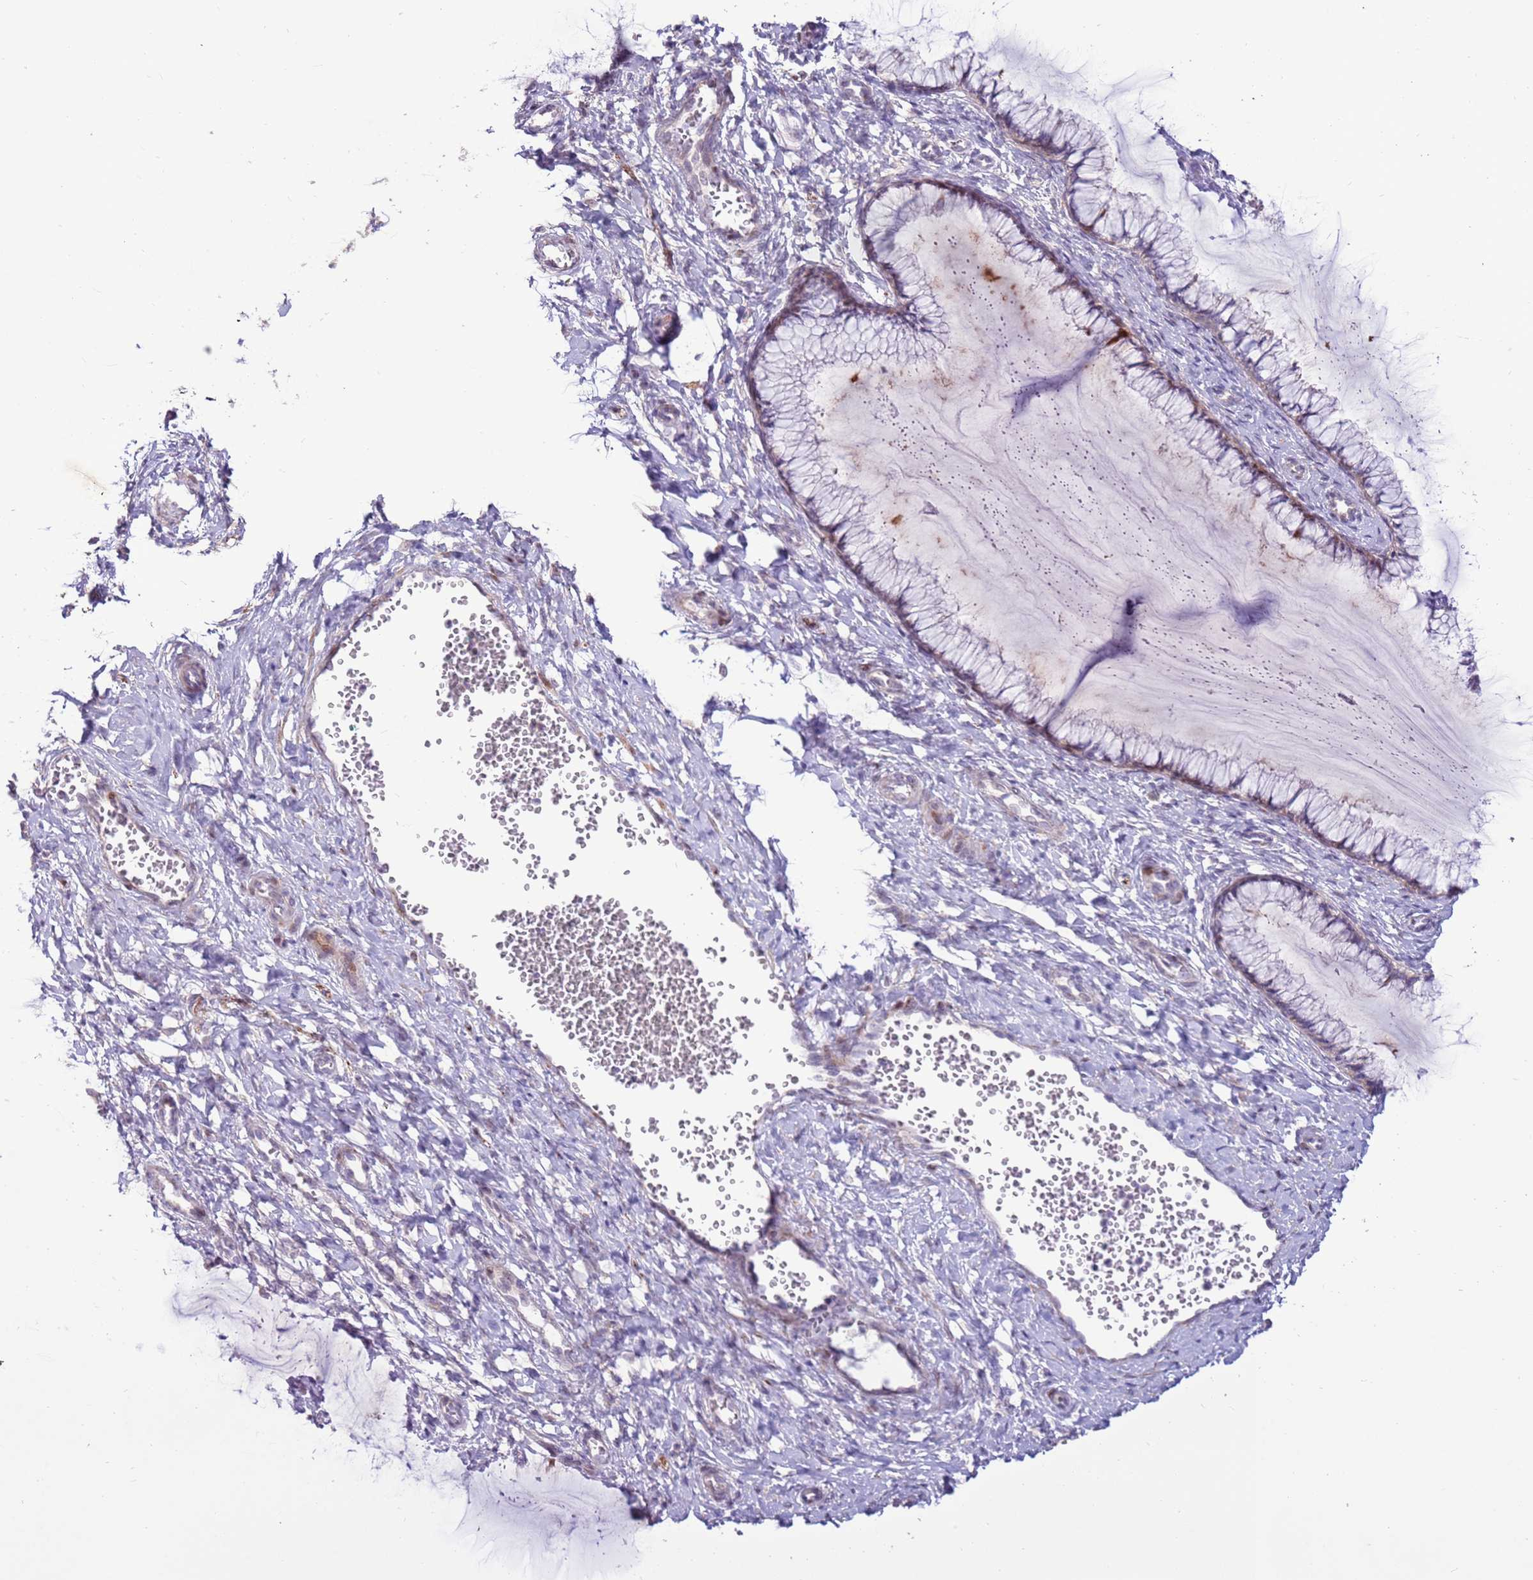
{"staining": {"intensity": "weak", "quantity": "25%-75%", "location": "cytoplasmic/membranous"}, "tissue": "cervix", "cell_type": "Glandular cells", "image_type": "normal", "snomed": [{"axis": "morphology", "description": "Normal tissue, NOS"}, {"axis": "morphology", "description": "Adenocarcinoma, NOS"}, {"axis": "topography", "description": "Cervix"}], "caption": "IHC histopathology image of unremarkable human cervix stained for a protein (brown), which demonstrates low levels of weak cytoplasmic/membranous positivity in about 25%-75% of glandular cells.", "gene": "LGI4", "patient": {"sex": "female", "age": 29}}